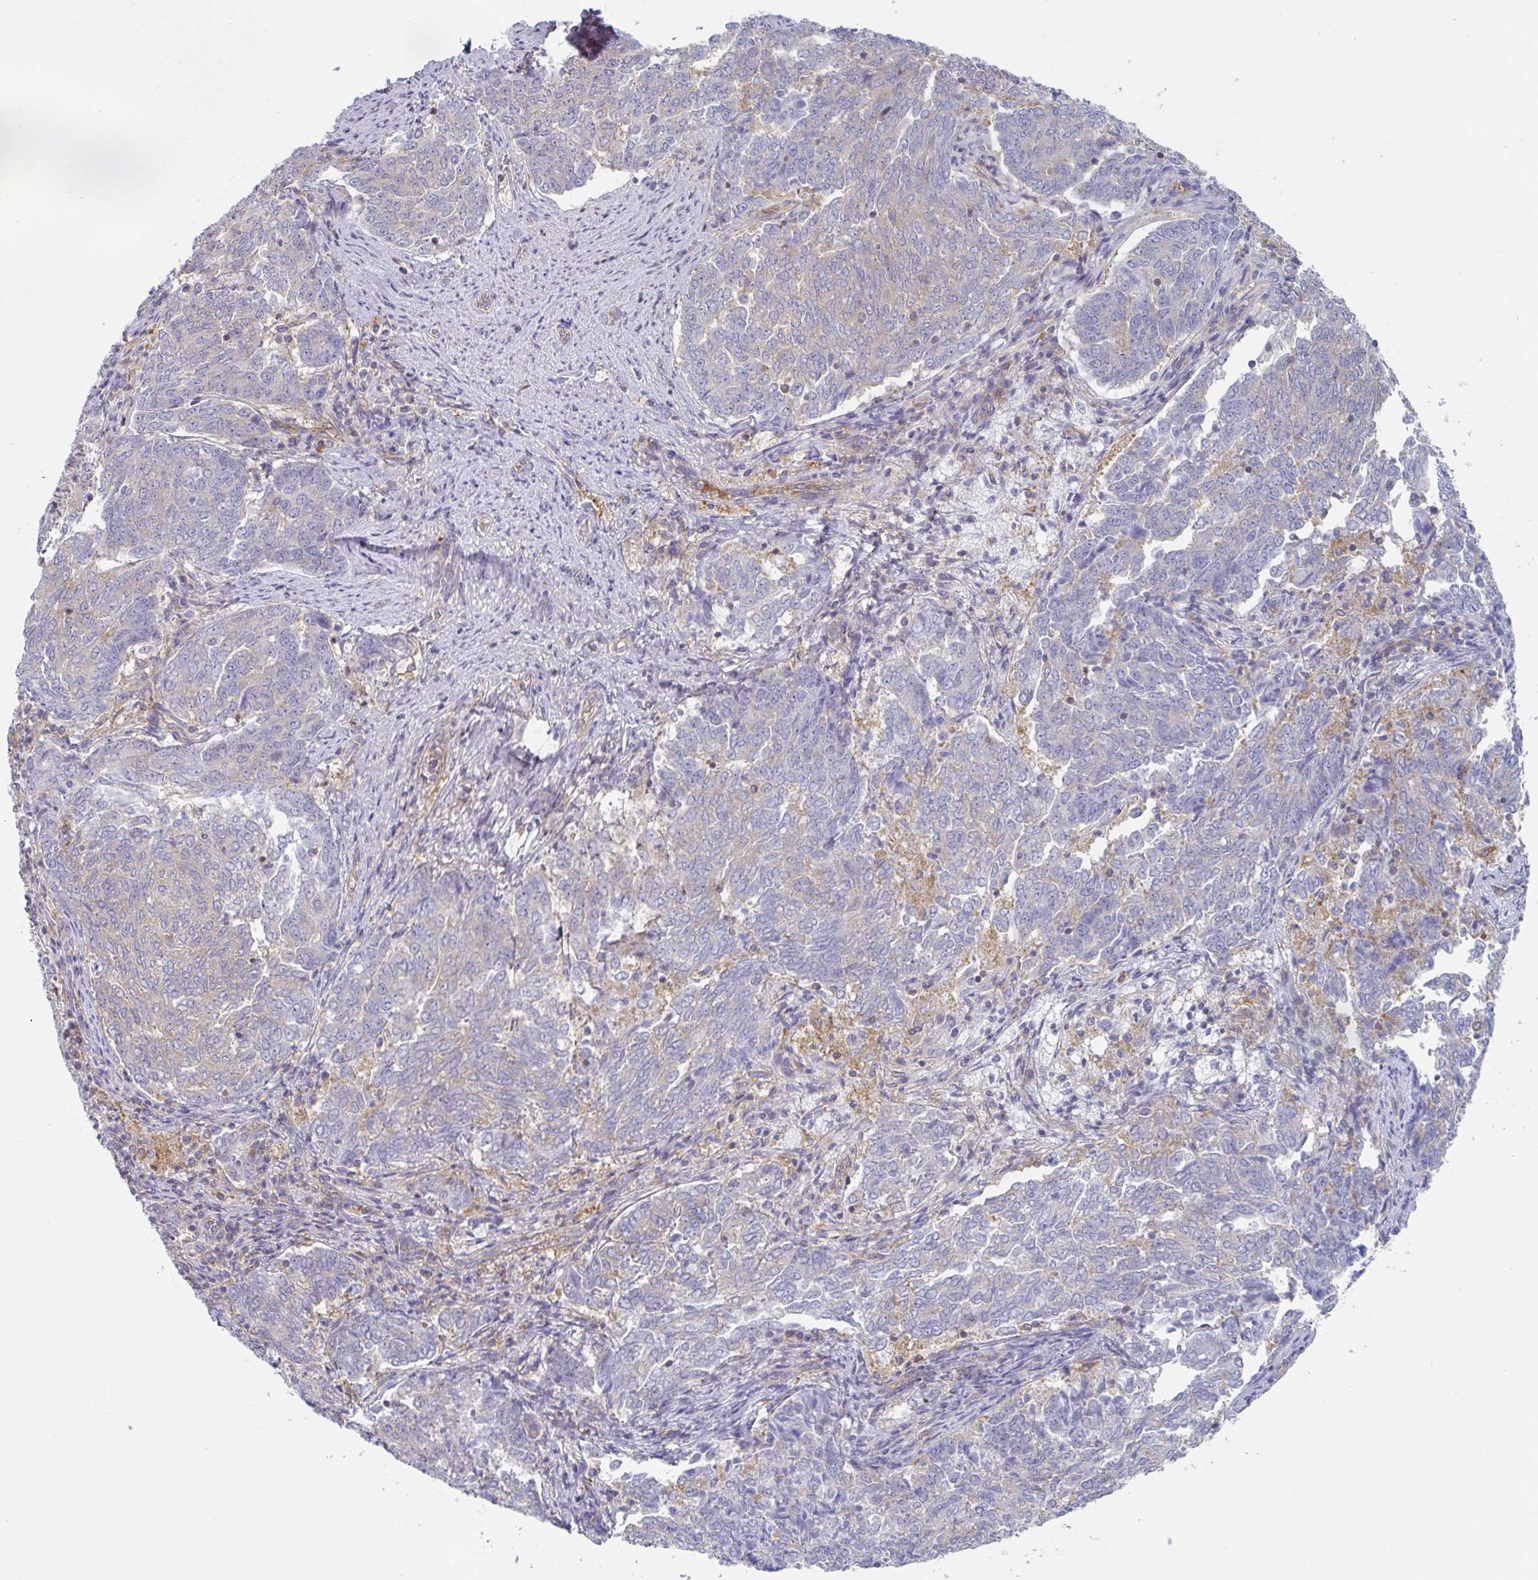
{"staining": {"intensity": "negative", "quantity": "none", "location": "none"}, "tissue": "endometrial cancer", "cell_type": "Tumor cells", "image_type": "cancer", "snomed": [{"axis": "morphology", "description": "Adenocarcinoma, NOS"}, {"axis": "topography", "description": "Endometrium"}], "caption": "An image of endometrial adenocarcinoma stained for a protein demonstrates no brown staining in tumor cells.", "gene": "AMPD2", "patient": {"sex": "female", "age": 80}}